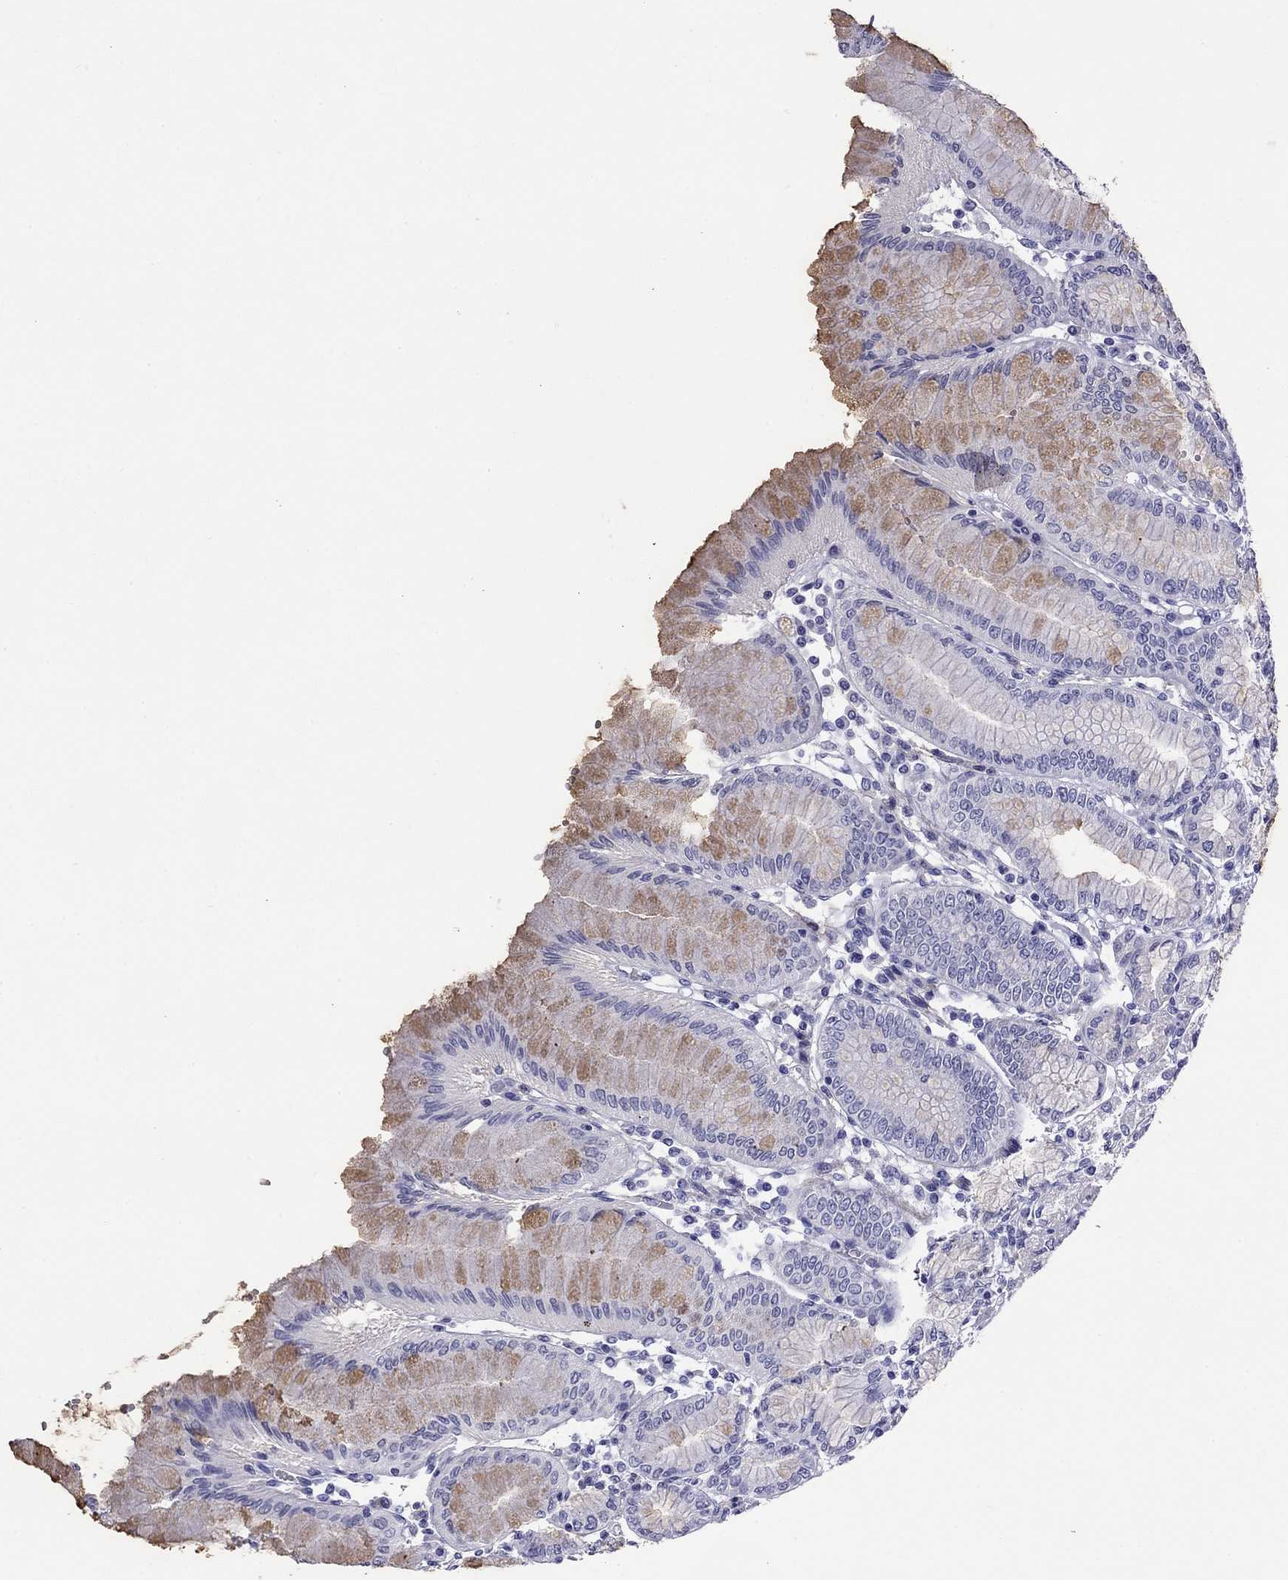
{"staining": {"intensity": "moderate", "quantity": "<25%", "location": "cytoplasmic/membranous"}, "tissue": "stomach", "cell_type": "Glandular cells", "image_type": "normal", "snomed": [{"axis": "morphology", "description": "Normal tissue, NOS"}, {"axis": "topography", "description": "Skeletal muscle"}, {"axis": "topography", "description": "Stomach"}], "caption": "This is a micrograph of IHC staining of unremarkable stomach, which shows moderate staining in the cytoplasmic/membranous of glandular cells.", "gene": "KIAA2012", "patient": {"sex": "female", "age": 57}}